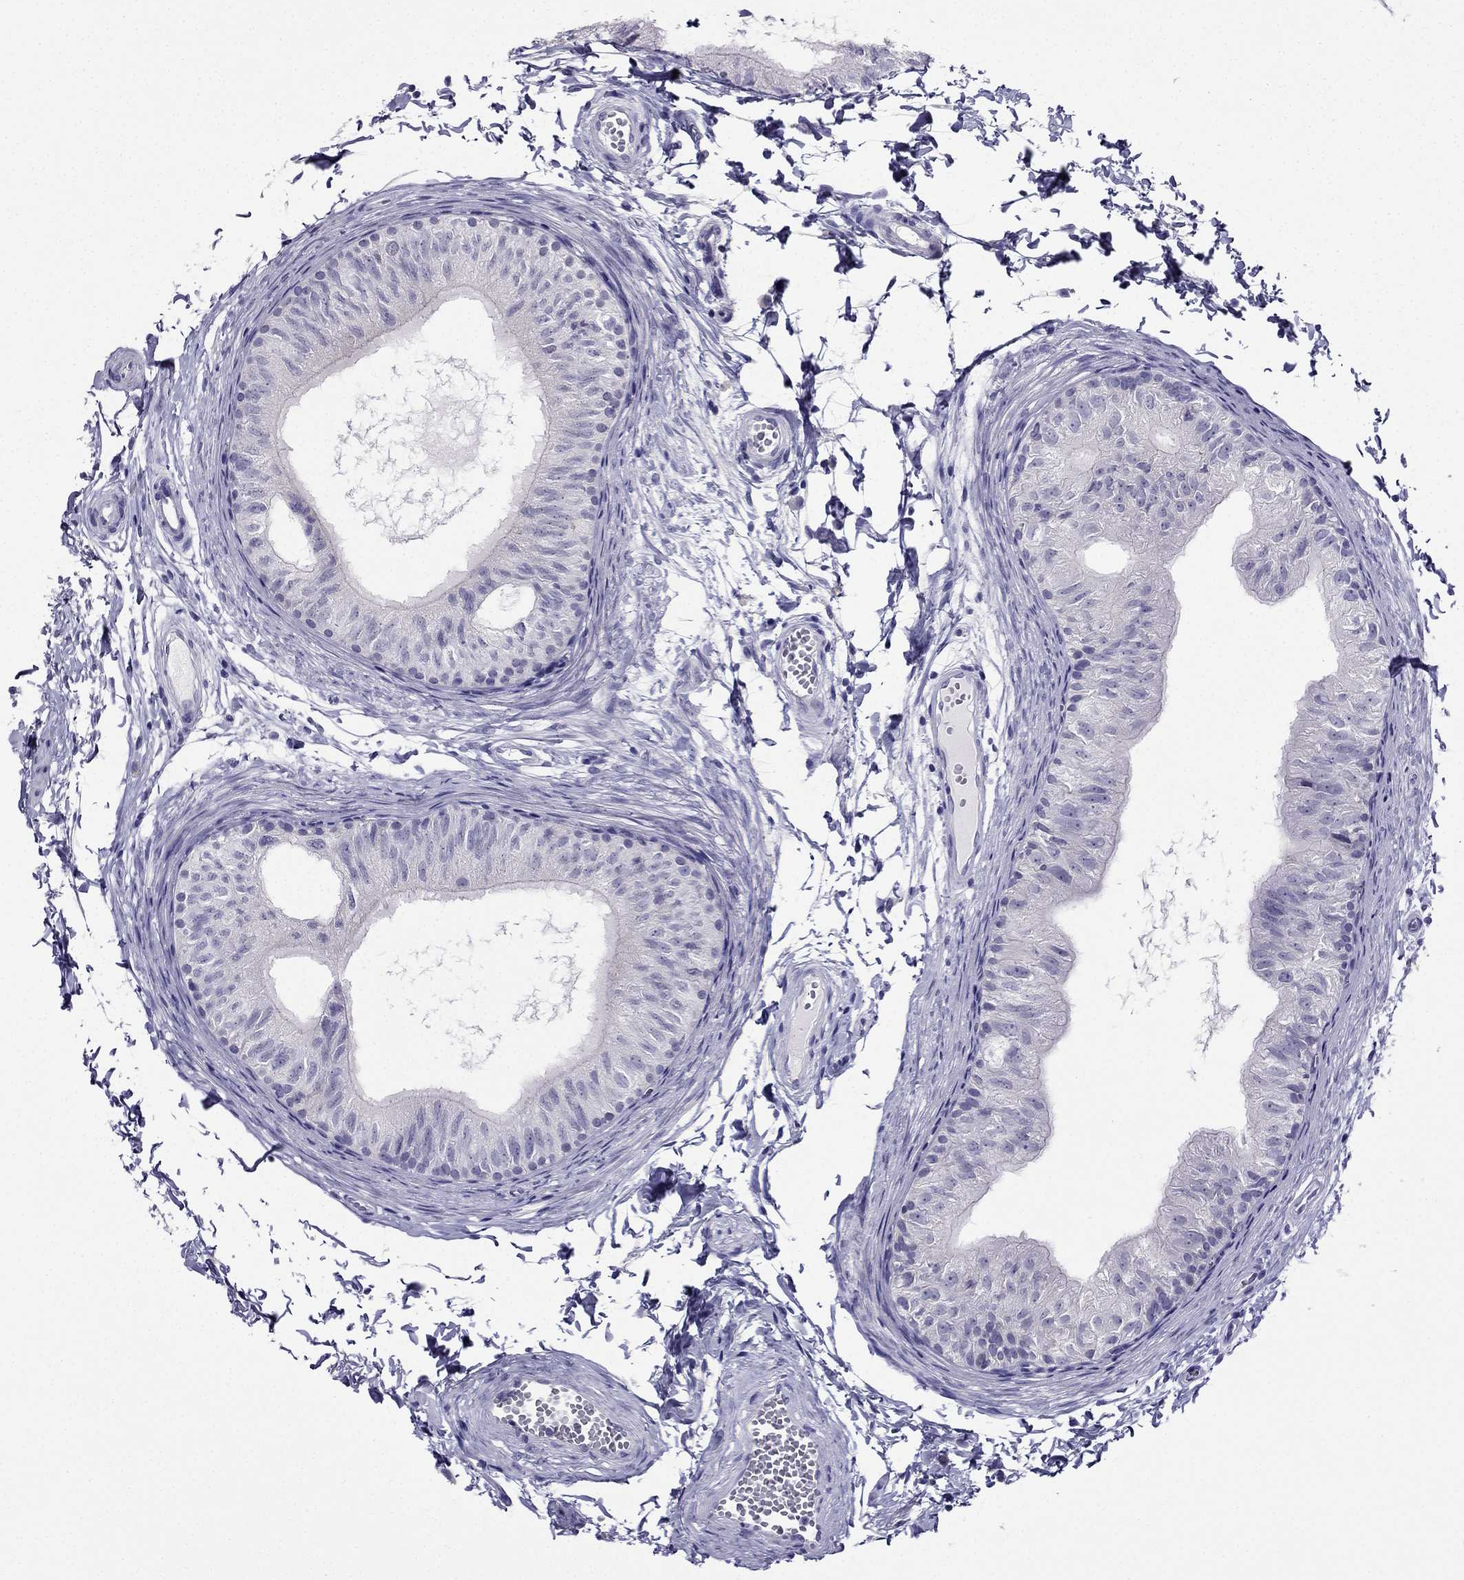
{"staining": {"intensity": "negative", "quantity": "none", "location": "none"}, "tissue": "epididymis", "cell_type": "Glandular cells", "image_type": "normal", "snomed": [{"axis": "morphology", "description": "Normal tissue, NOS"}, {"axis": "topography", "description": "Epididymis"}], "caption": "High power microscopy histopathology image of an immunohistochemistry micrograph of normal epididymis, revealing no significant staining in glandular cells.", "gene": "KCNJ10", "patient": {"sex": "male", "age": 22}}